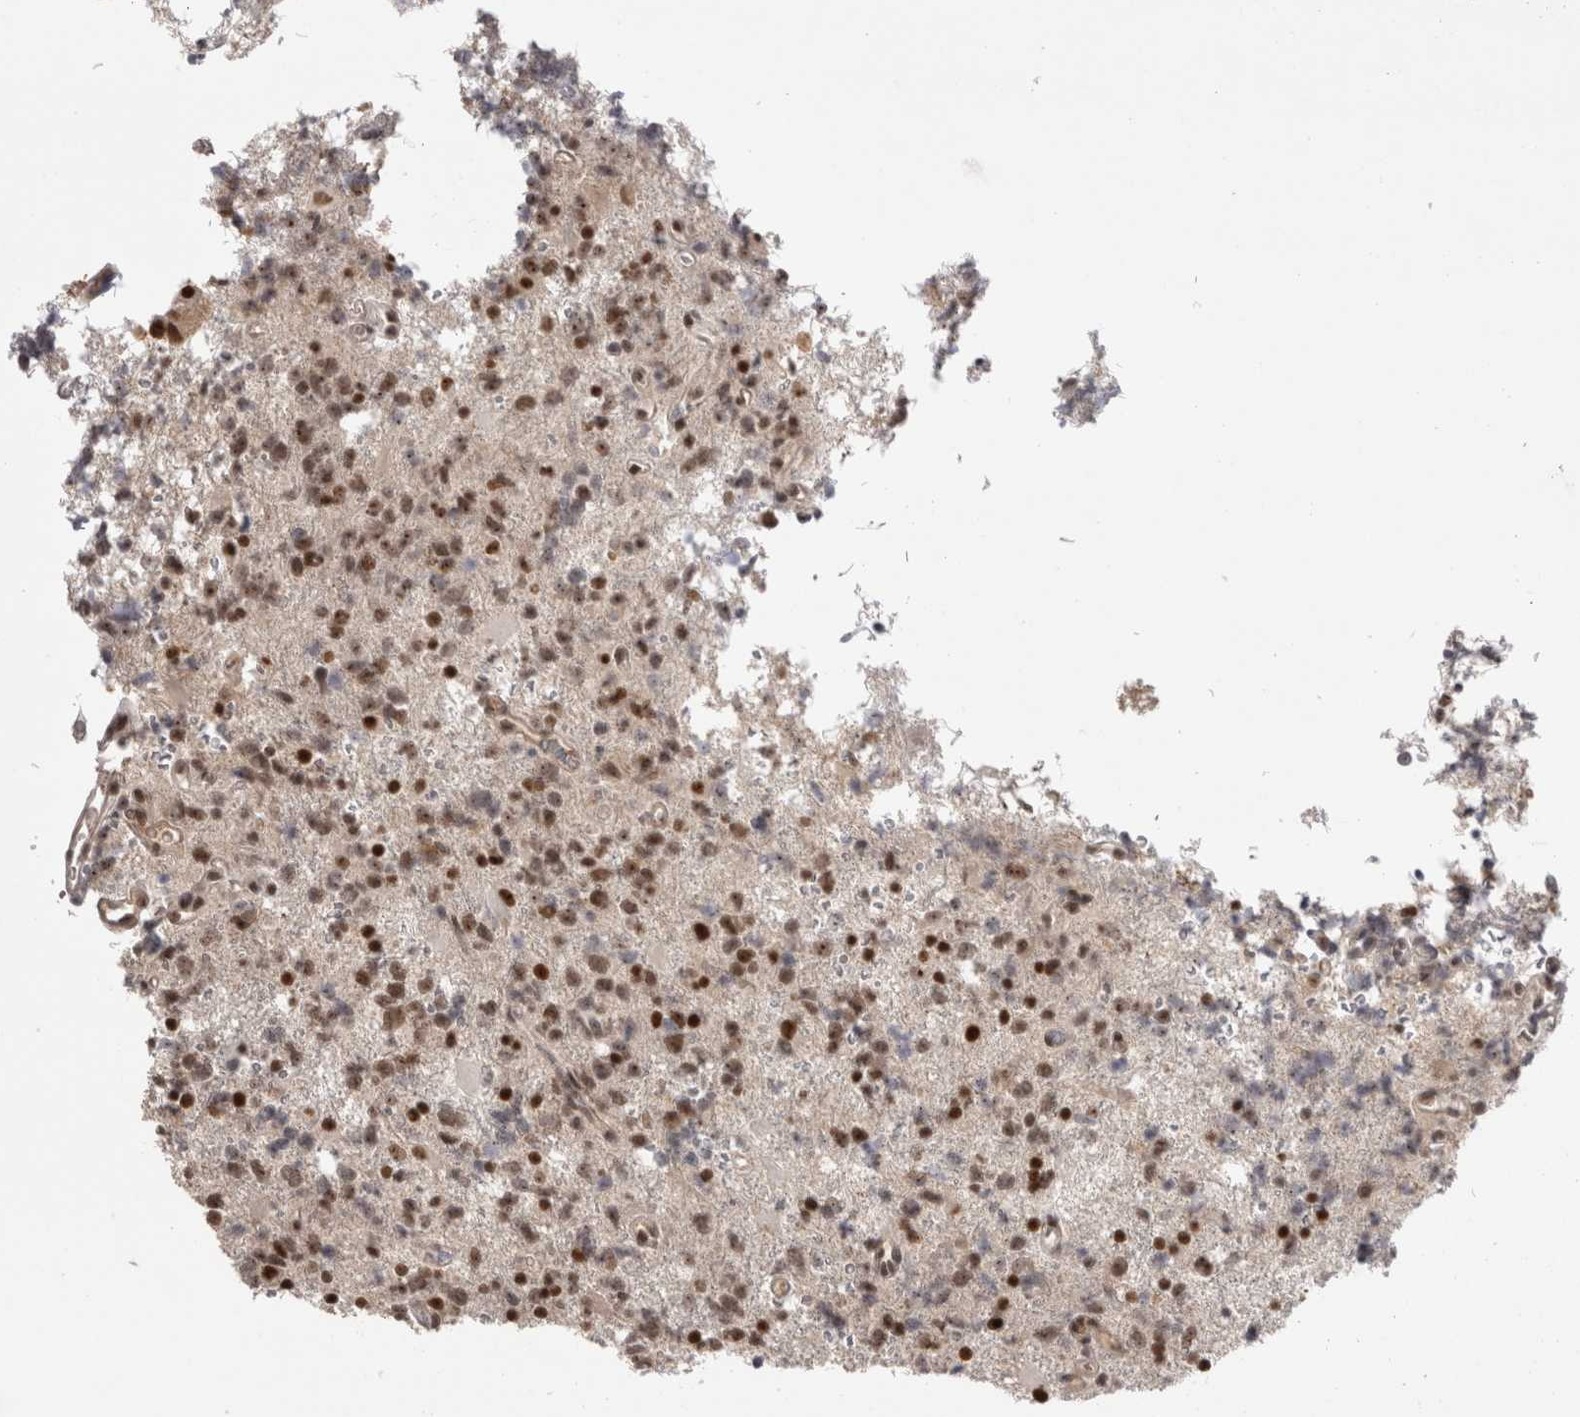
{"staining": {"intensity": "moderate", "quantity": ">75%", "location": "nuclear"}, "tissue": "glioma", "cell_type": "Tumor cells", "image_type": "cancer", "snomed": [{"axis": "morphology", "description": "Glioma, malignant, High grade"}, {"axis": "topography", "description": "Brain"}], "caption": "Moderate nuclear protein expression is seen in approximately >75% of tumor cells in glioma.", "gene": "ZNF24", "patient": {"sex": "female", "age": 62}}